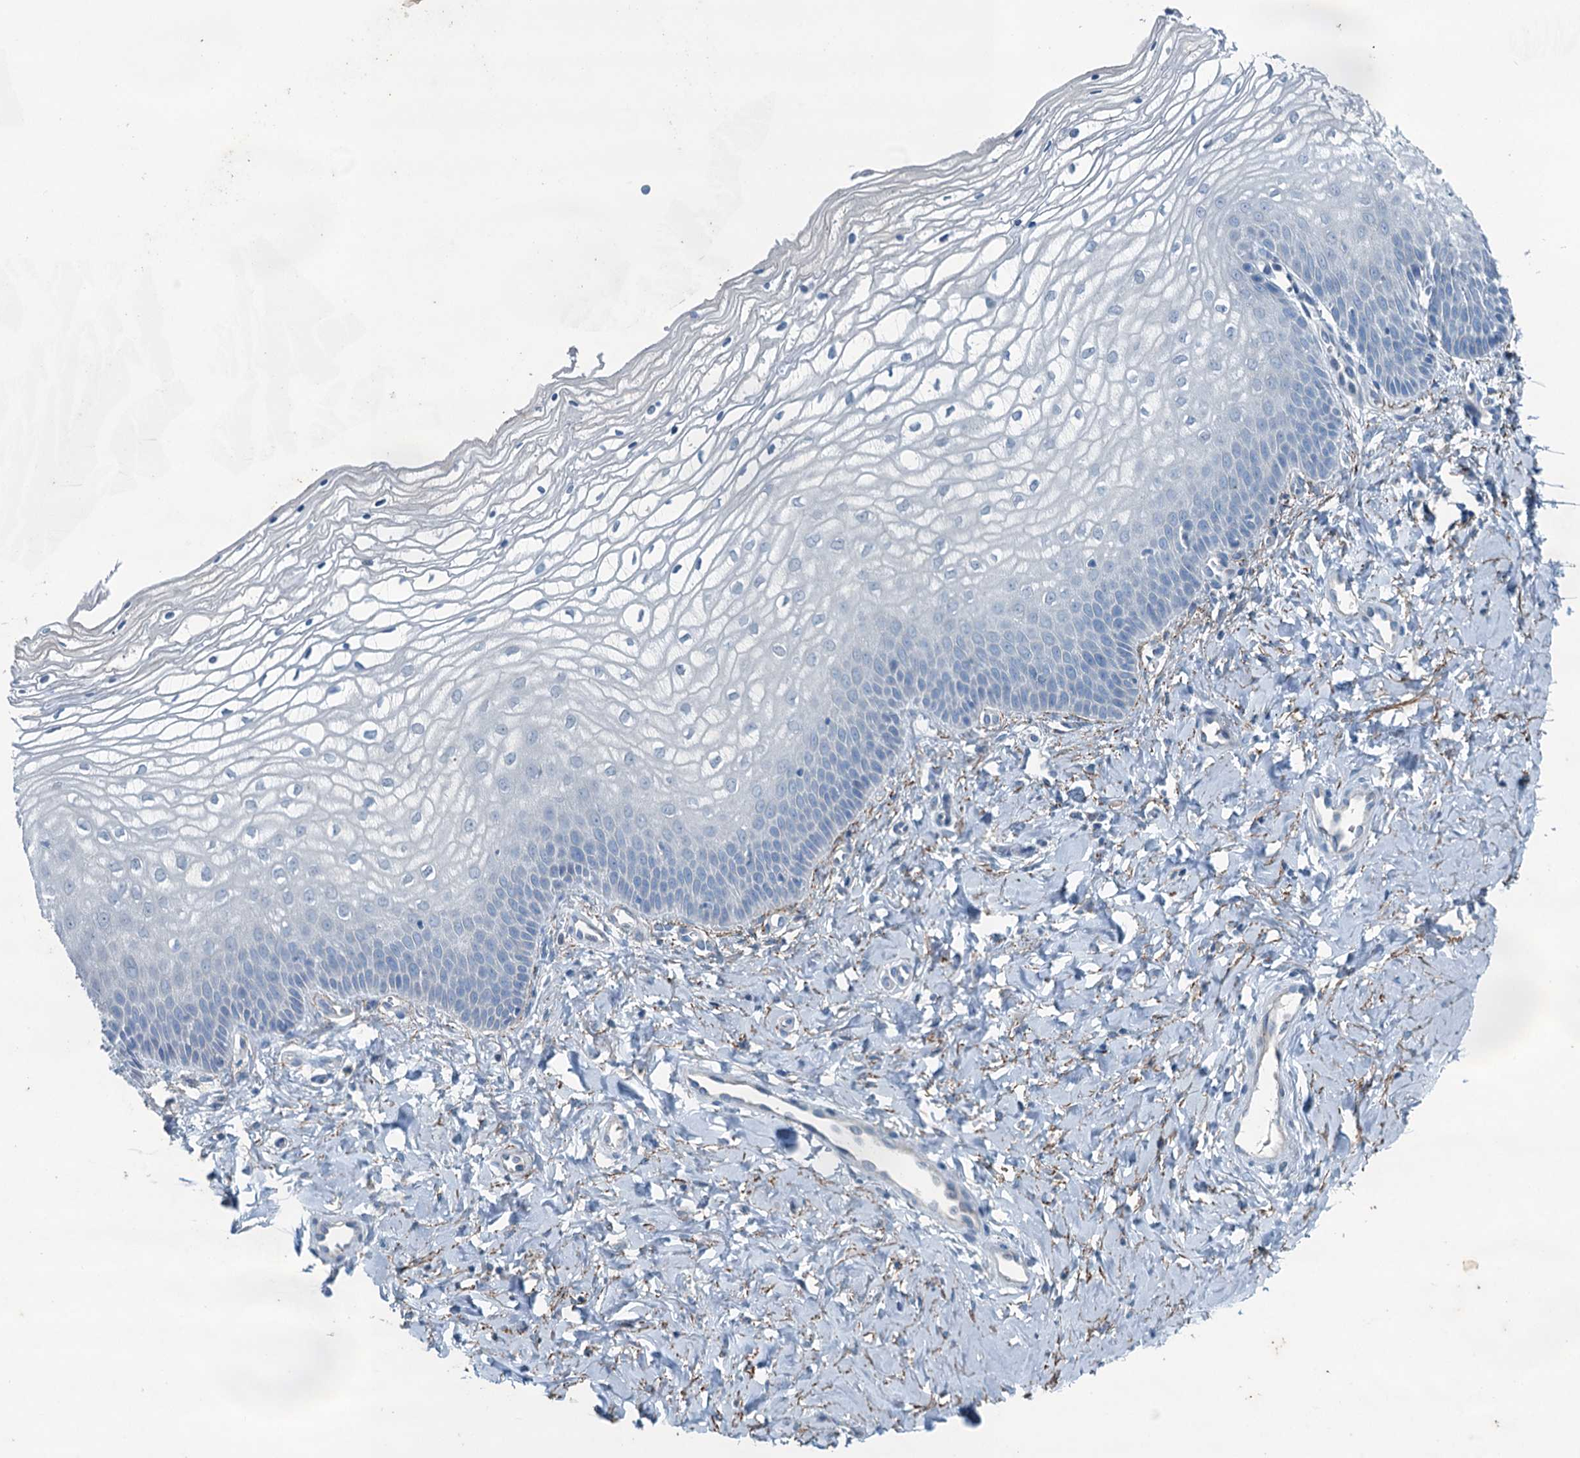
{"staining": {"intensity": "negative", "quantity": "none", "location": "none"}, "tissue": "vagina", "cell_type": "Squamous epithelial cells", "image_type": "normal", "snomed": [{"axis": "morphology", "description": "Normal tissue, NOS"}, {"axis": "topography", "description": "Vagina"}], "caption": "Immunohistochemistry photomicrograph of benign vagina: human vagina stained with DAB reveals no significant protein expression in squamous epithelial cells.", "gene": "CBLIF", "patient": {"sex": "female", "age": 68}}